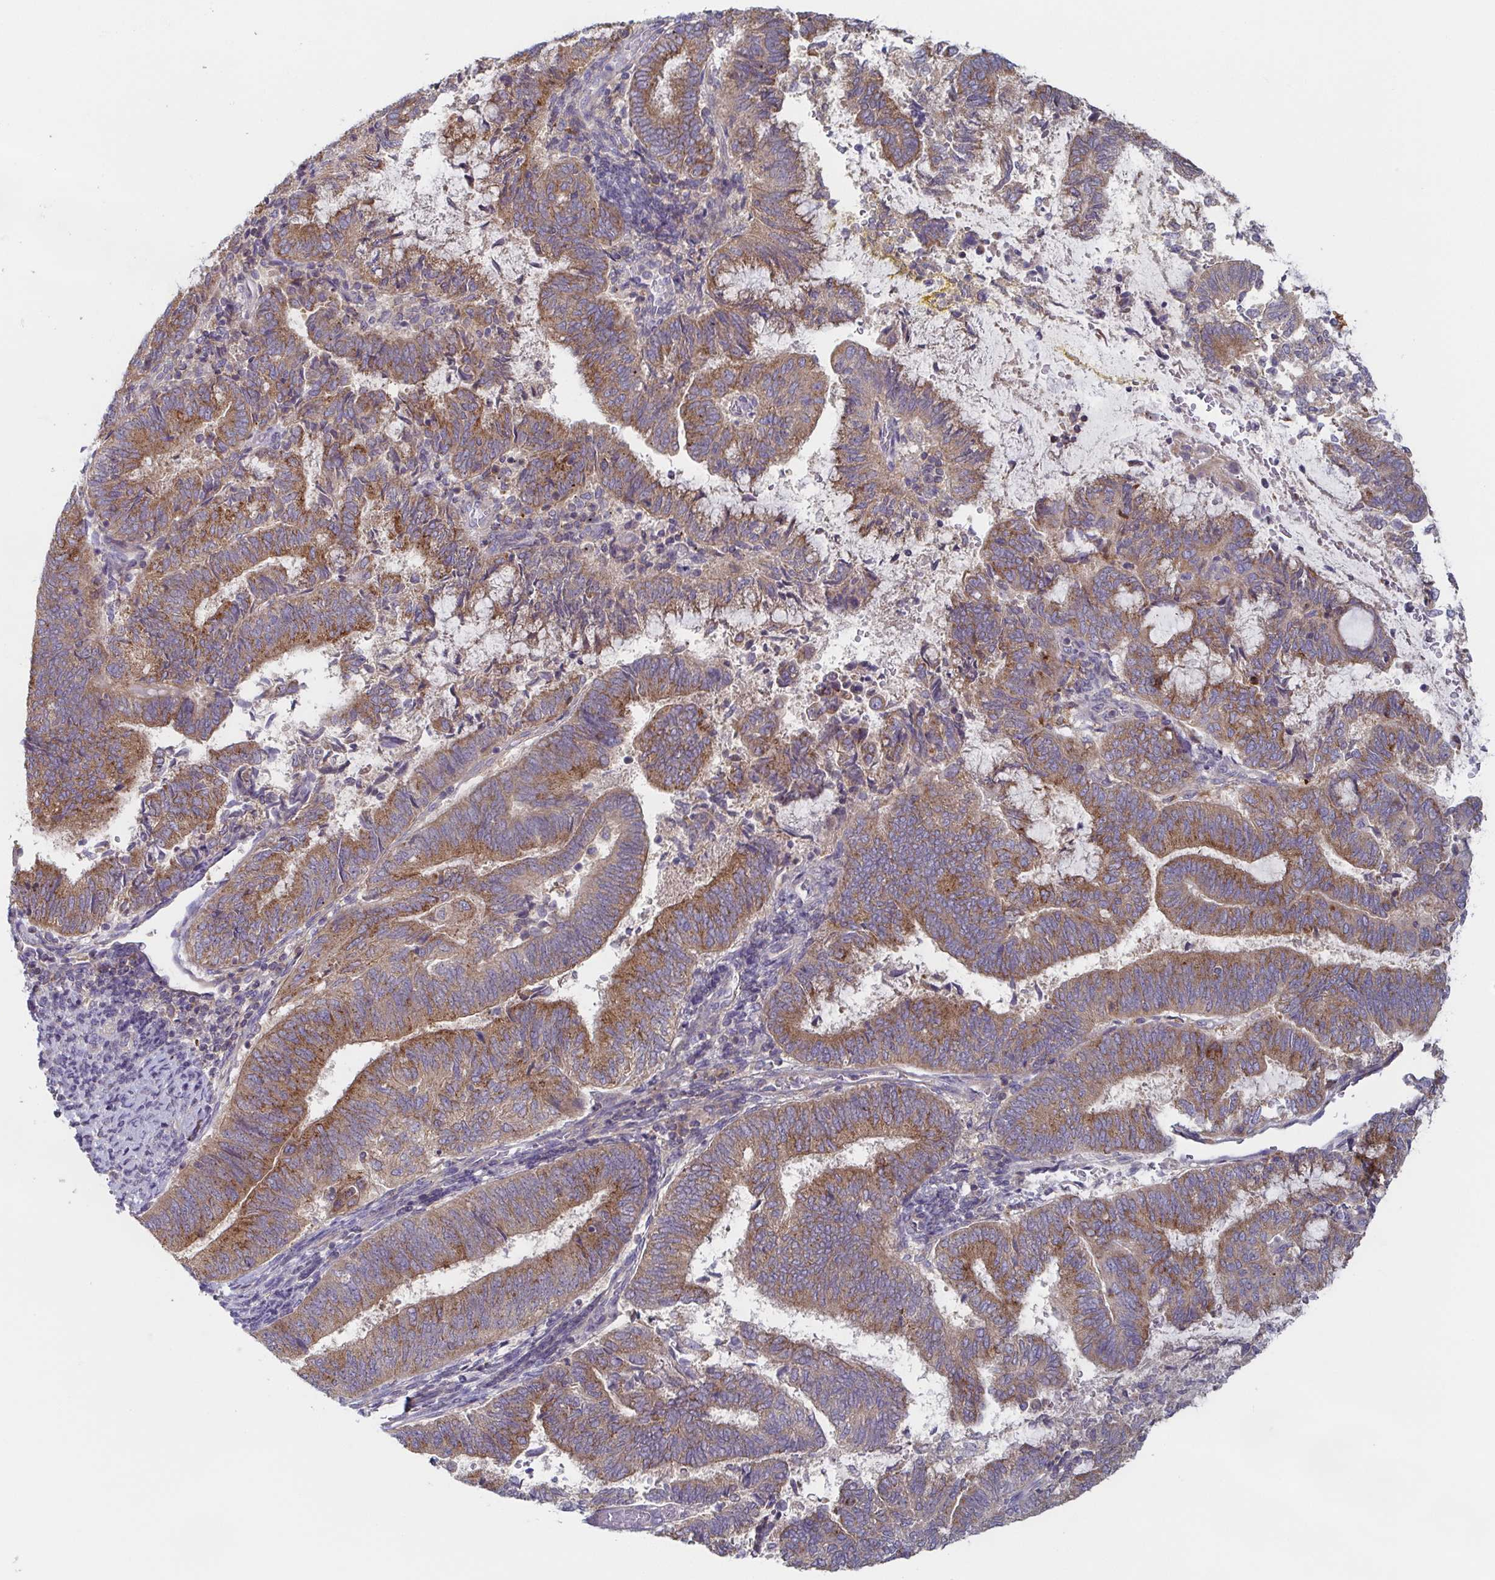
{"staining": {"intensity": "moderate", "quantity": ">75%", "location": "cytoplasmic/membranous"}, "tissue": "endometrial cancer", "cell_type": "Tumor cells", "image_type": "cancer", "snomed": [{"axis": "morphology", "description": "Adenocarcinoma, NOS"}, {"axis": "topography", "description": "Endometrium"}], "caption": "A micrograph of endometrial cancer (adenocarcinoma) stained for a protein reveals moderate cytoplasmic/membranous brown staining in tumor cells.", "gene": "TUFT1", "patient": {"sex": "female", "age": 65}}